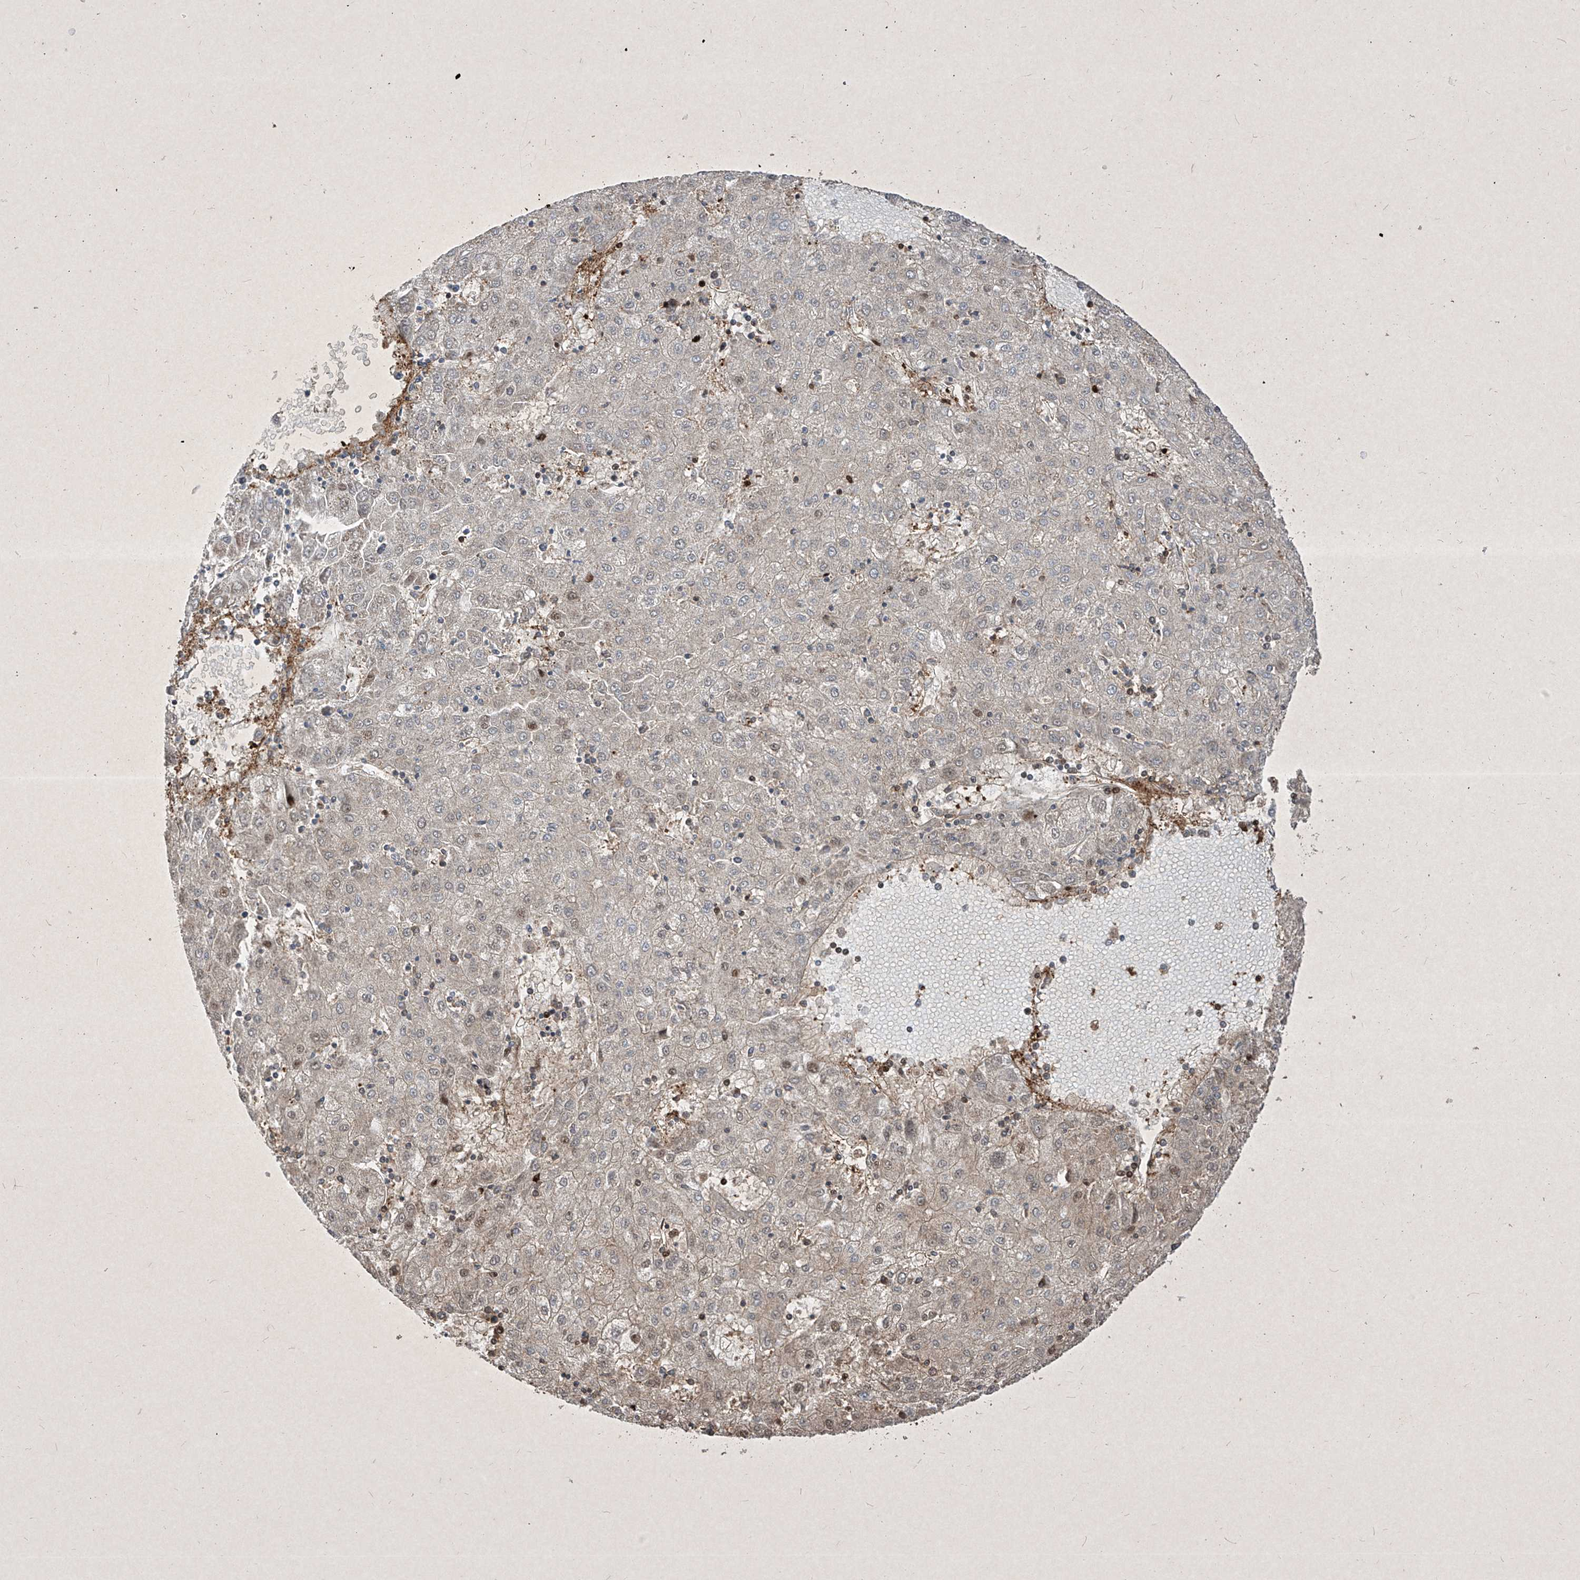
{"staining": {"intensity": "weak", "quantity": "<25%", "location": "nuclear"}, "tissue": "liver cancer", "cell_type": "Tumor cells", "image_type": "cancer", "snomed": [{"axis": "morphology", "description": "Carcinoma, Hepatocellular, NOS"}, {"axis": "topography", "description": "Liver"}], "caption": "IHC image of neoplastic tissue: human liver hepatocellular carcinoma stained with DAB (3,3'-diaminobenzidine) reveals no significant protein positivity in tumor cells. The staining was performed using DAB to visualize the protein expression in brown, while the nuclei were stained in blue with hematoxylin (Magnification: 20x).", "gene": "PSMB10", "patient": {"sex": "male", "age": 72}}